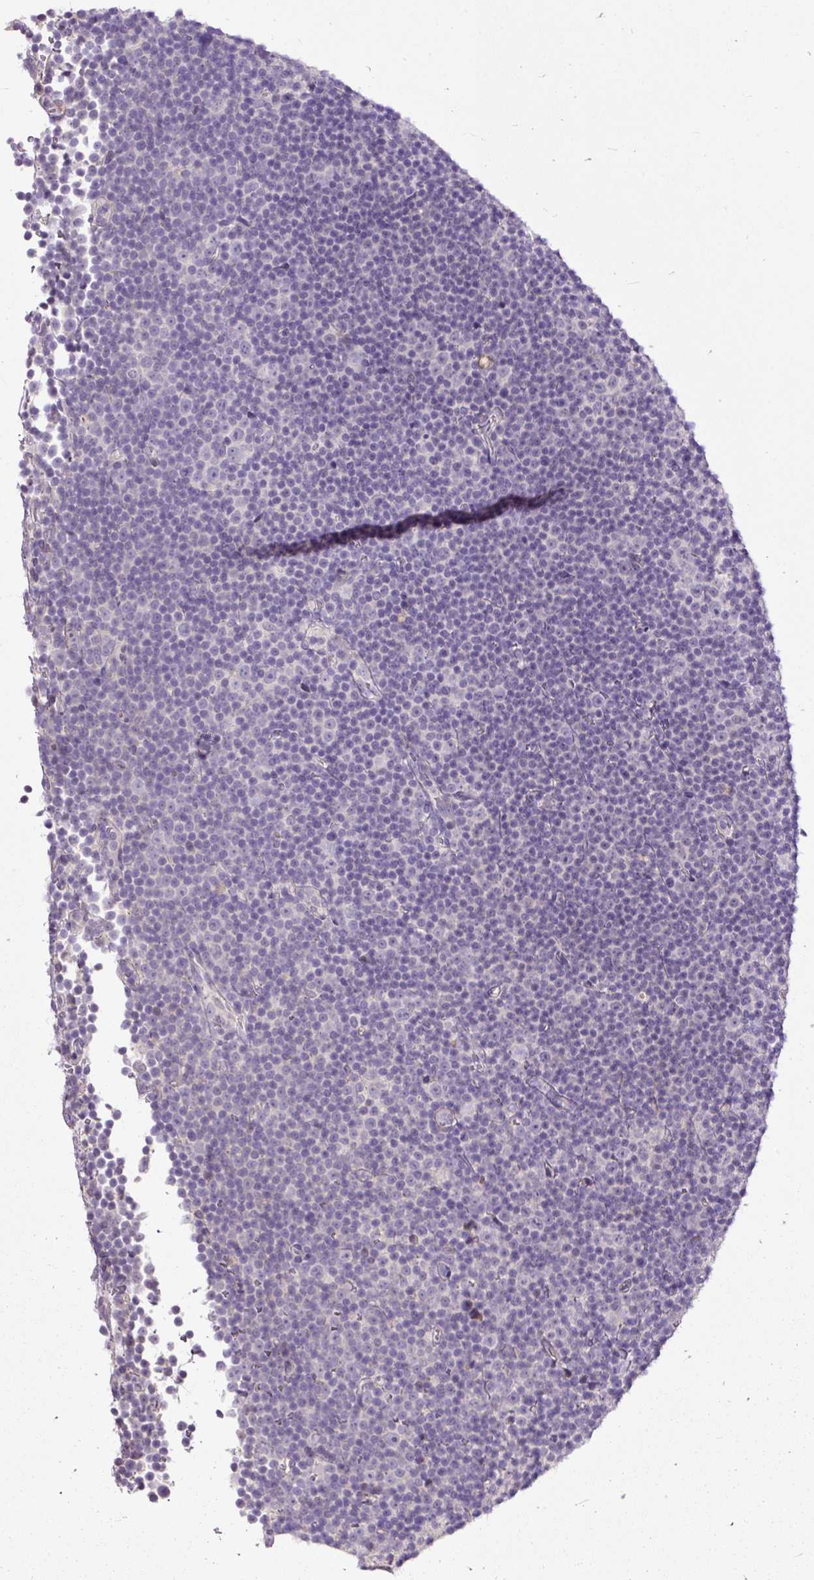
{"staining": {"intensity": "negative", "quantity": "none", "location": "none"}, "tissue": "lymphoma", "cell_type": "Tumor cells", "image_type": "cancer", "snomed": [{"axis": "morphology", "description": "Malignant lymphoma, non-Hodgkin's type, Low grade"}, {"axis": "topography", "description": "Lymph node"}], "caption": "Immunohistochemistry (IHC) micrograph of neoplastic tissue: lymphoma stained with DAB demonstrates no significant protein staining in tumor cells.", "gene": "KRTAP20-3", "patient": {"sex": "female", "age": 67}}